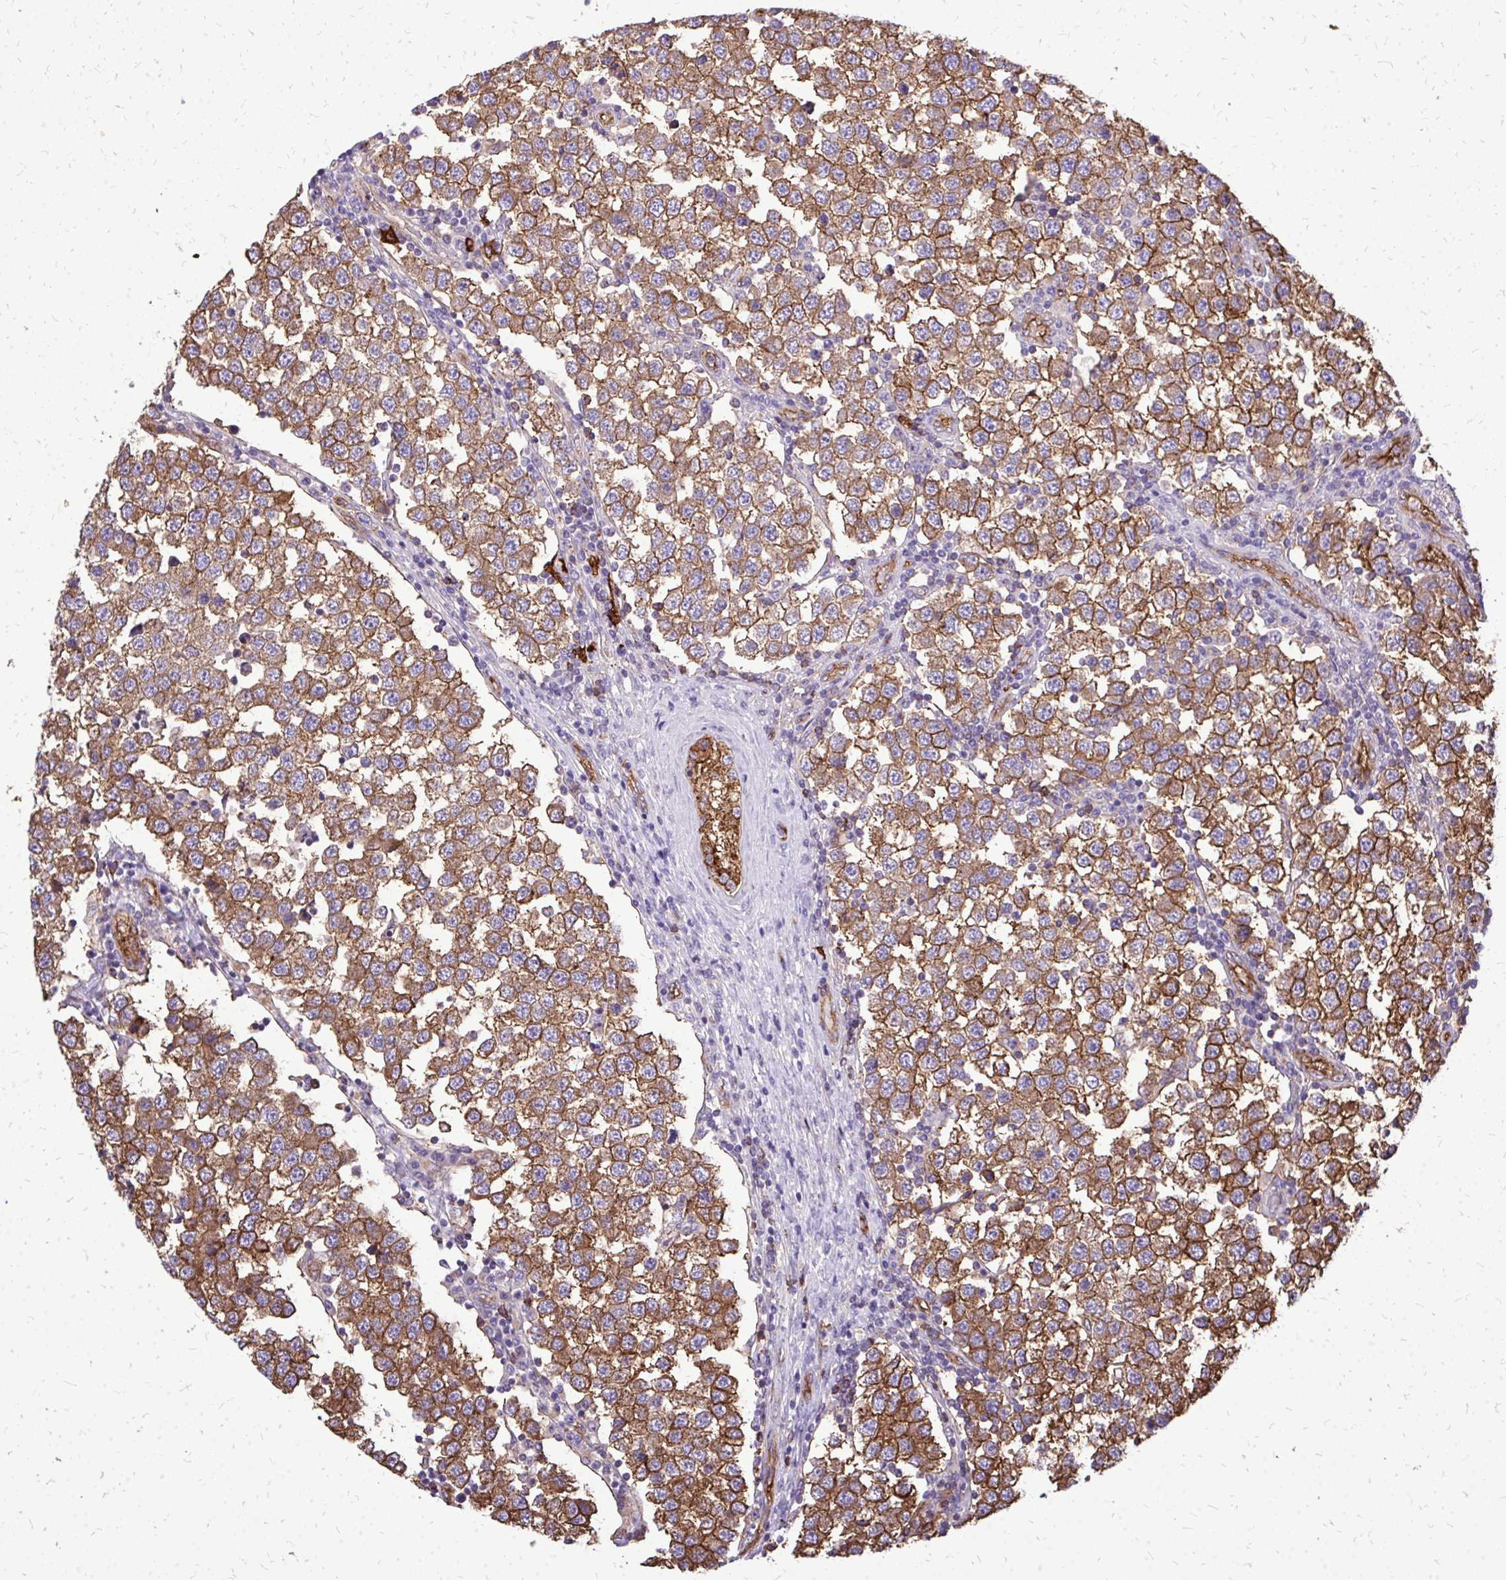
{"staining": {"intensity": "moderate", "quantity": ">75%", "location": "cytoplasmic/membranous"}, "tissue": "testis cancer", "cell_type": "Tumor cells", "image_type": "cancer", "snomed": [{"axis": "morphology", "description": "Seminoma, NOS"}, {"axis": "topography", "description": "Testis"}], "caption": "Testis cancer (seminoma) stained for a protein (brown) demonstrates moderate cytoplasmic/membranous positive staining in approximately >75% of tumor cells.", "gene": "MARCKSL1", "patient": {"sex": "male", "age": 34}}